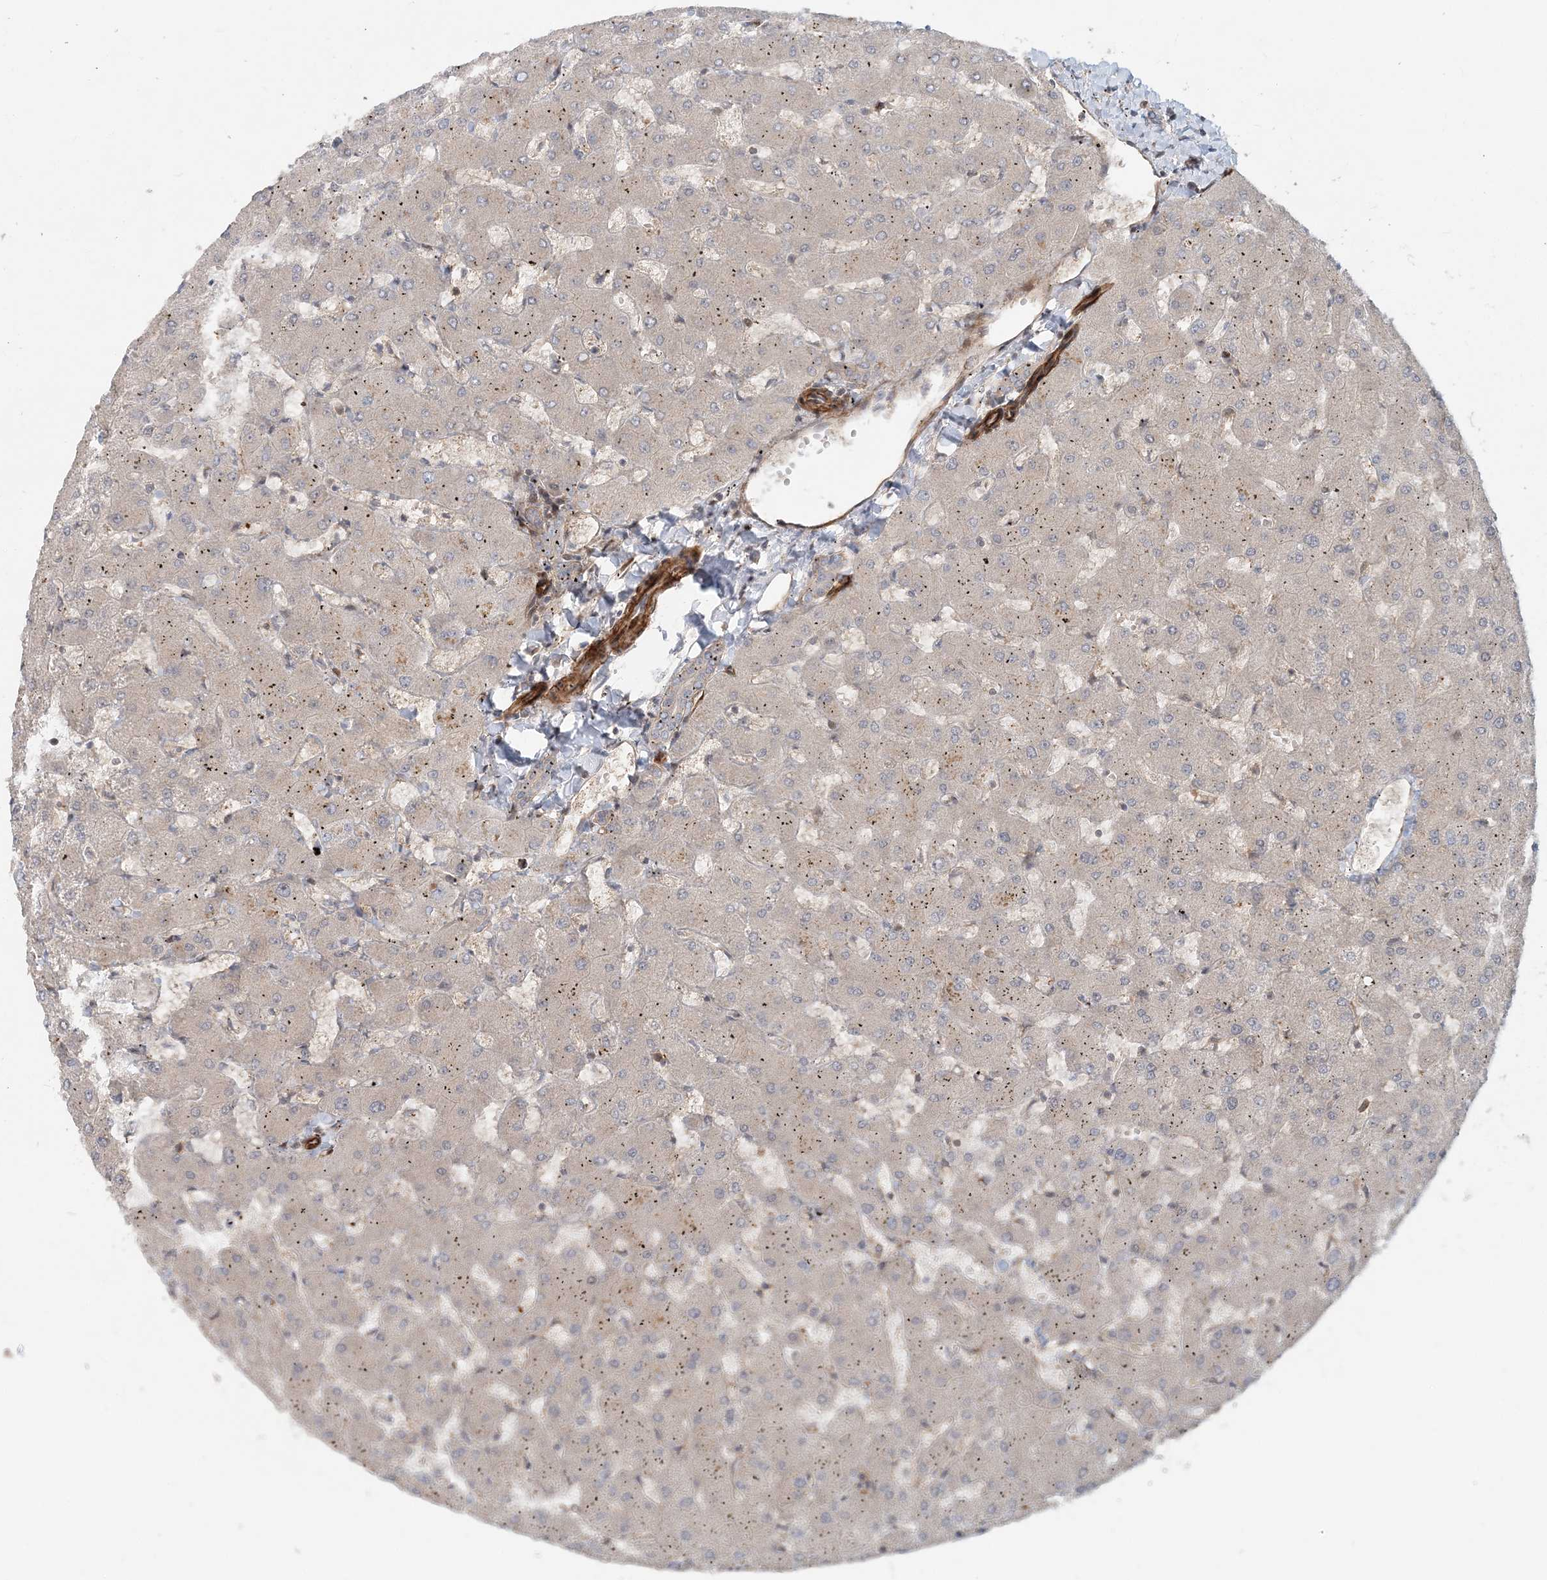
{"staining": {"intensity": "weak", "quantity": "25%-75%", "location": "cytoplasmic/membranous"}, "tissue": "liver", "cell_type": "Cholangiocytes", "image_type": "normal", "snomed": [{"axis": "morphology", "description": "Normal tissue, NOS"}, {"axis": "topography", "description": "Liver"}], "caption": "This photomicrograph displays immunohistochemistry staining of unremarkable liver, with low weak cytoplasmic/membranous expression in approximately 25%-75% of cholangiocytes.", "gene": "GEMIN5", "patient": {"sex": "female", "age": 63}}